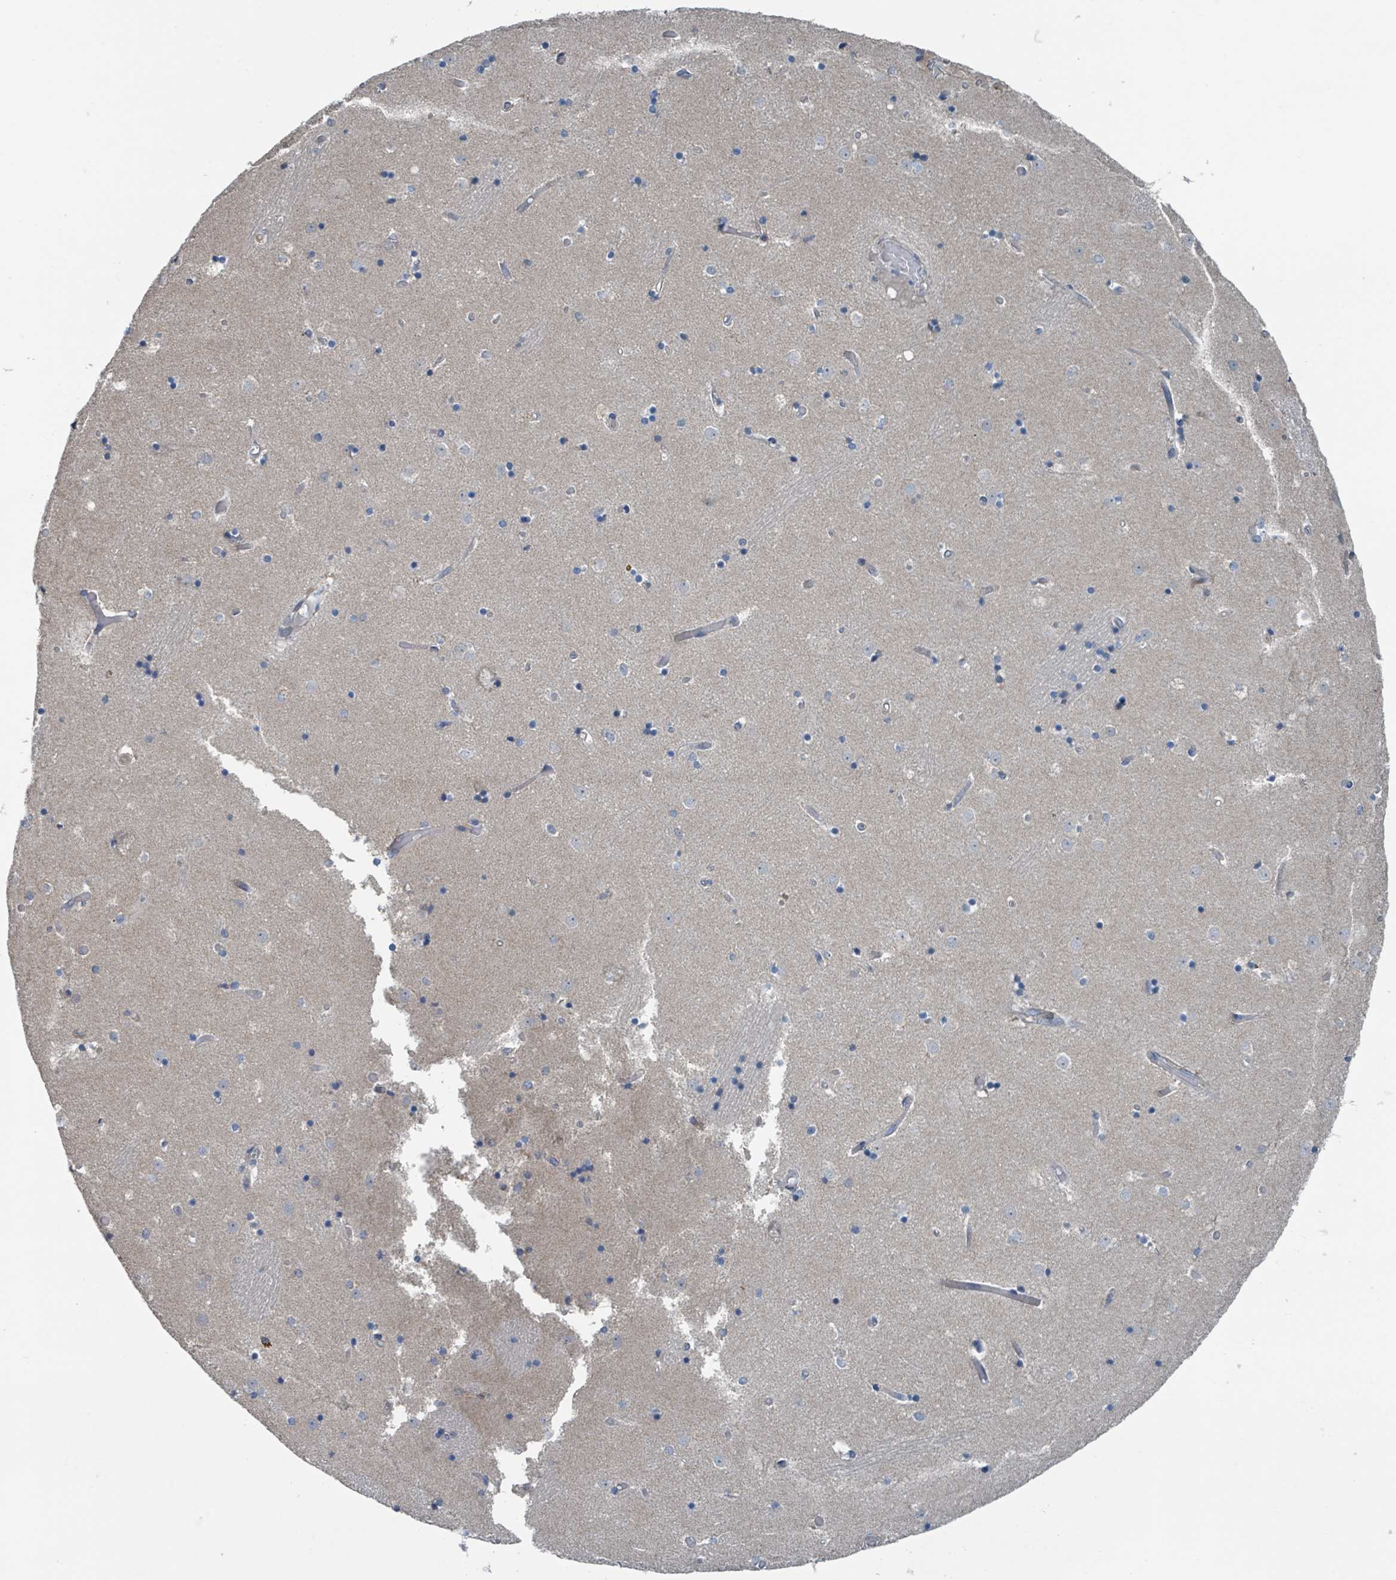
{"staining": {"intensity": "negative", "quantity": "none", "location": "none"}, "tissue": "caudate", "cell_type": "Glial cells", "image_type": "normal", "snomed": [{"axis": "morphology", "description": "Normal tissue, NOS"}, {"axis": "topography", "description": "Lateral ventricle wall"}], "caption": "Glial cells show no significant expression in normal caudate. (Stains: DAB (3,3'-diaminobenzidine) IHC with hematoxylin counter stain, Microscopy: brightfield microscopy at high magnification).", "gene": "ACBD4", "patient": {"sex": "female", "age": 52}}